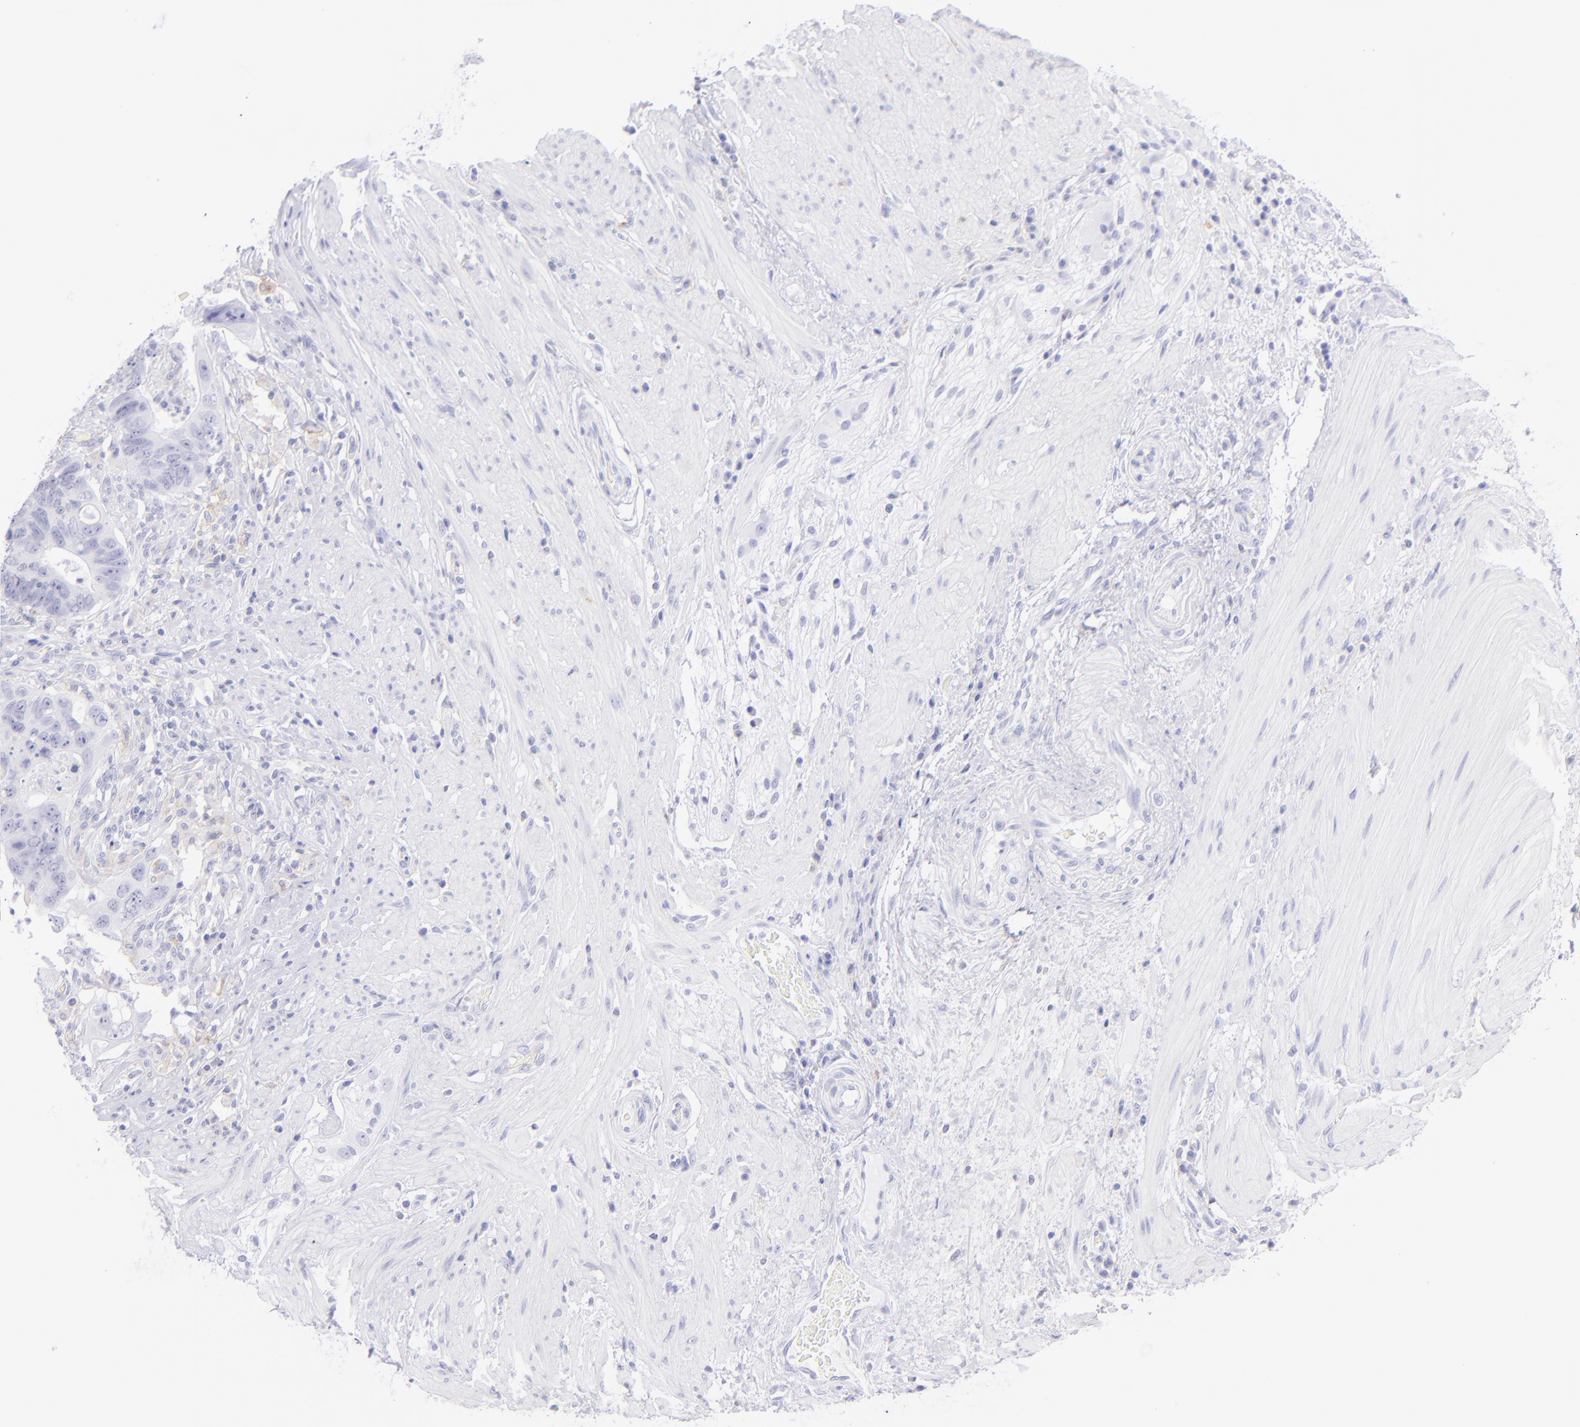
{"staining": {"intensity": "weak", "quantity": "<25%", "location": "cytoplasmic/membranous"}, "tissue": "colorectal cancer", "cell_type": "Tumor cells", "image_type": "cancer", "snomed": [{"axis": "morphology", "description": "Adenocarcinoma, NOS"}, {"axis": "topography", "description": "Rectum"}], "caption": "Photomicrograph shows no protein positivity in tumor cells of adenocarcinoma (colorectal) tissue.", "gene": "CD72", "patient": {"sex": "male", "age": 53}}